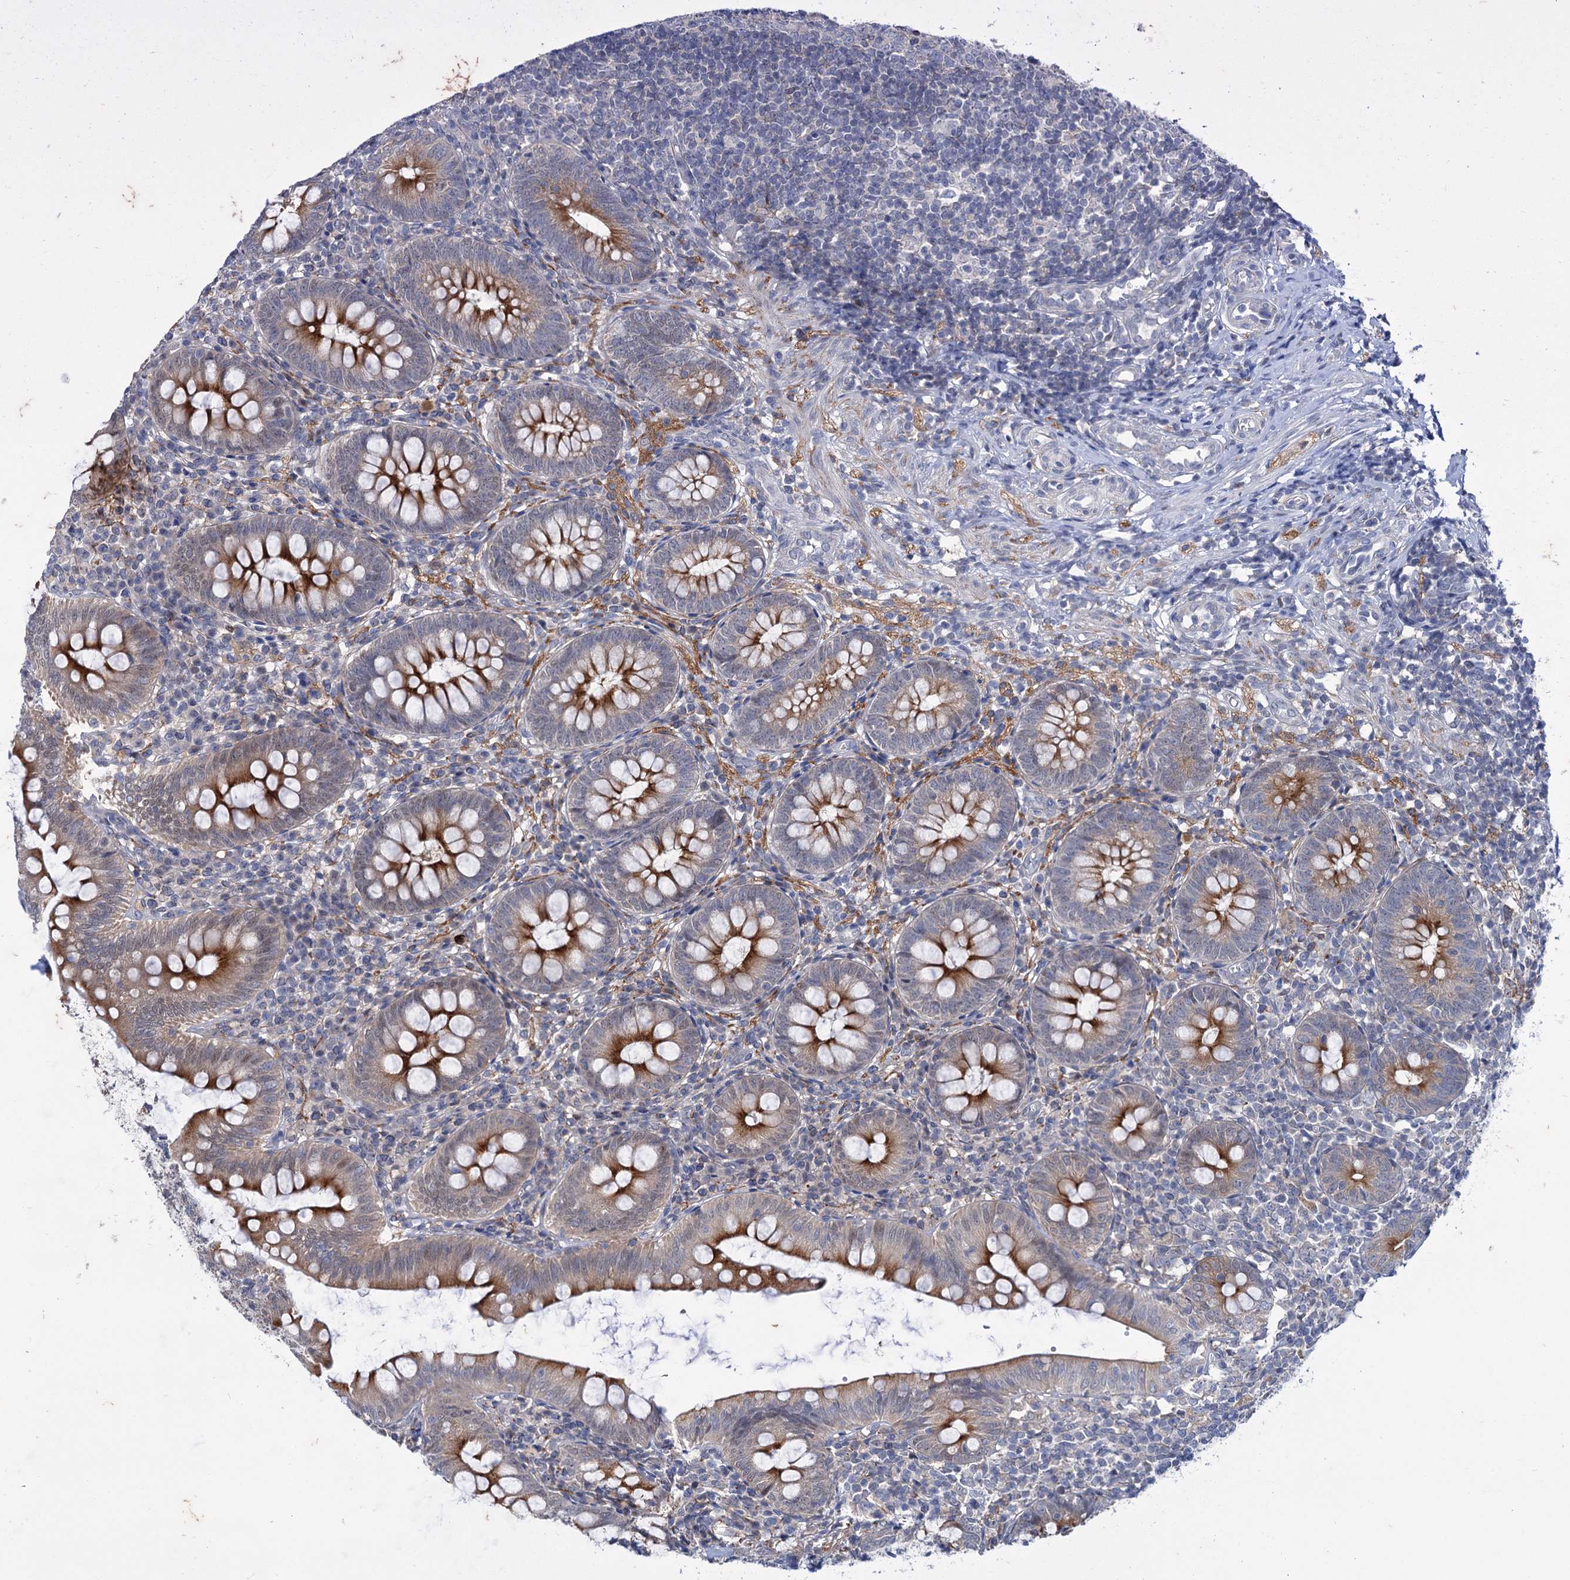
{"staining": {"intensity": "strong", "quantity": "25%-75%", "location": "cytoplasmic/membranous"}, "tissue": "appendix", "cell_type": "Glandular cells", "image_type": "normal", "snomed": [{"axis": "morphology", "description": "Normal tissue, NOS"}, {"axis": "topography", "description": "Appendix"}], "caption": "Normal appendix was stained to show a protein in brown. There is high levels of strong cytoplasmic/membranous staining in approximately 25%-75% of glandular cells.", "gene": "MID1IP1", "patient": {"sex": "male", "age": 14}}